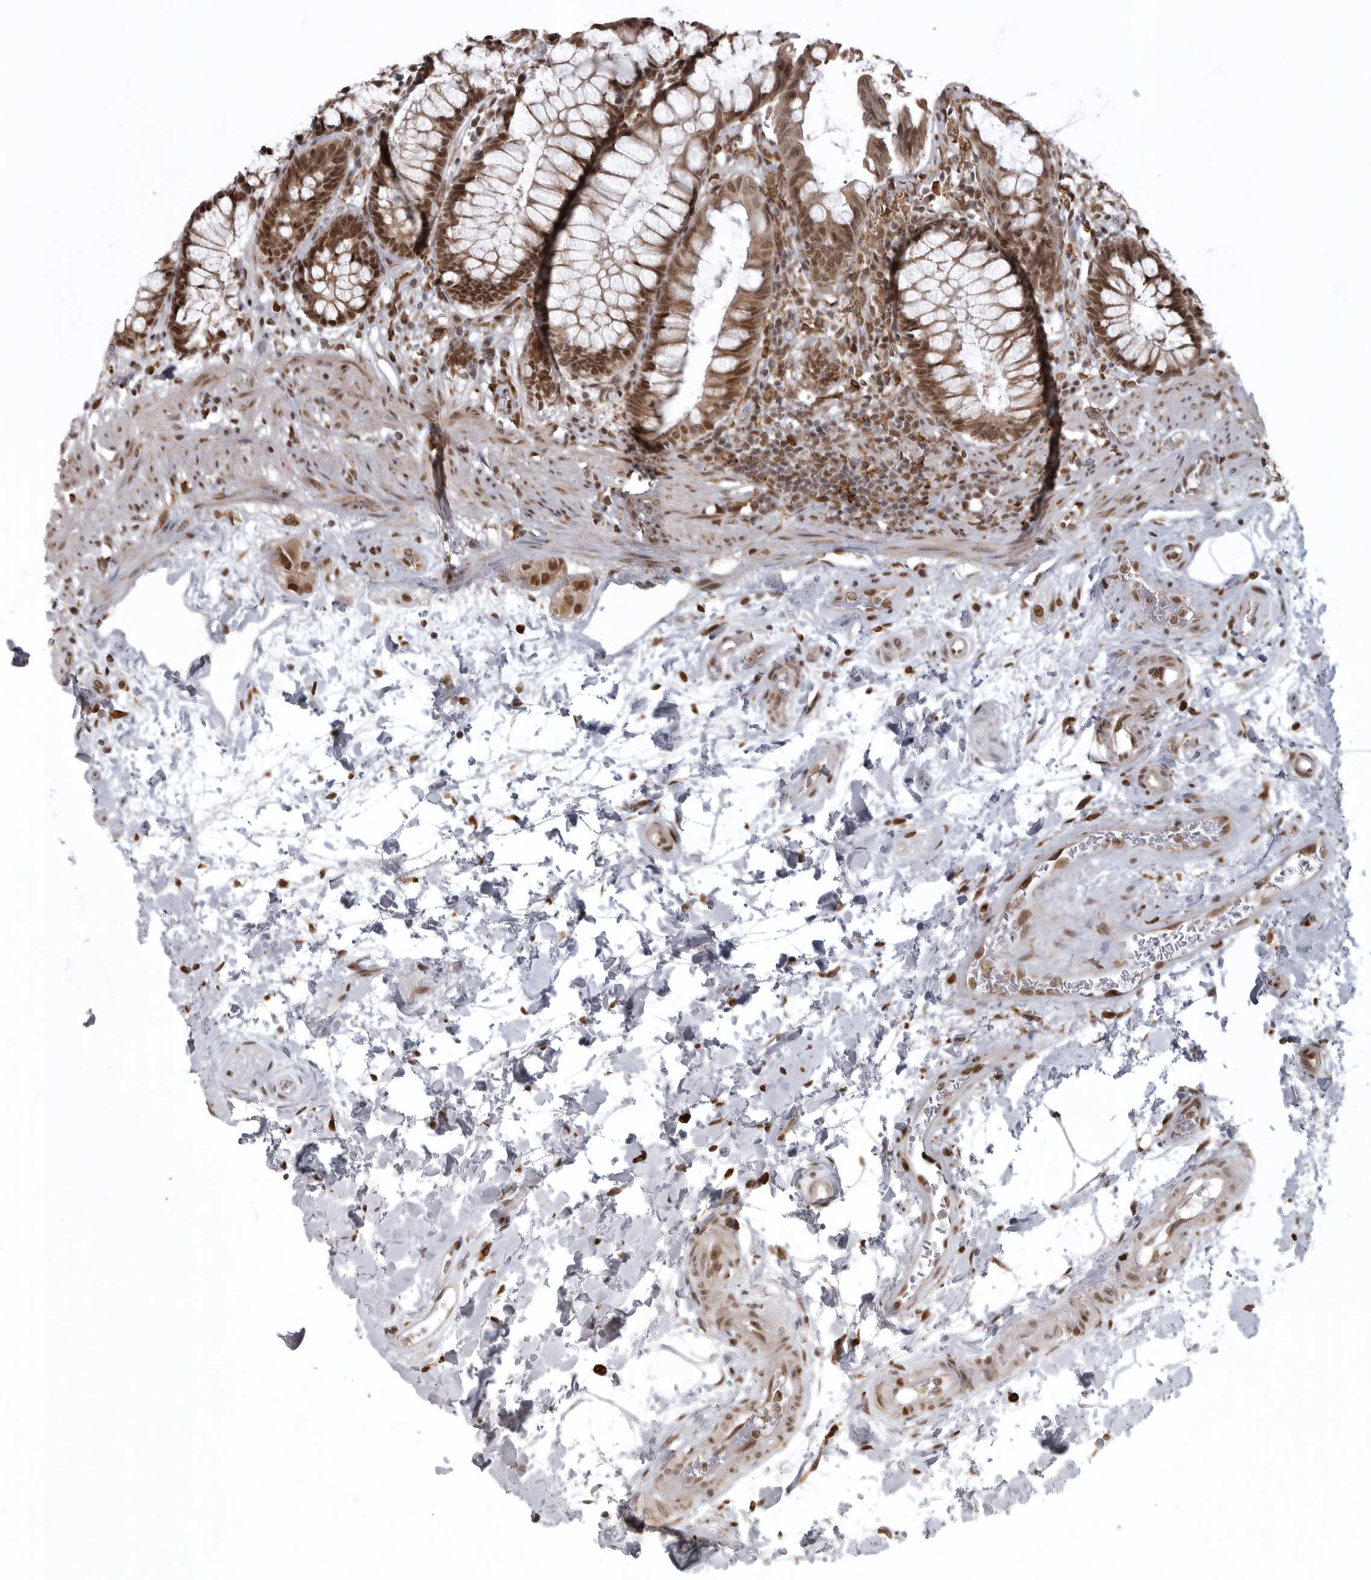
{"staining": {"intensity": "strong", "quantity": ">75%", "location": "nuclear"}, "tissue": "rectum", "cell_type": "Glandular cells", "image_type": "normal", "snomed": [{"axis": "morphology", "description": "Normal tissue, NOS"}, {"axis": "topography", "description": "Rectum"}], "caption": "A high amount of strong nuclear positivity is seen in approximately >75% of glandular cells in unremarkable rectum.", "gene": "ISG20L2", "patient": {"sex": "male", "age": 64}}